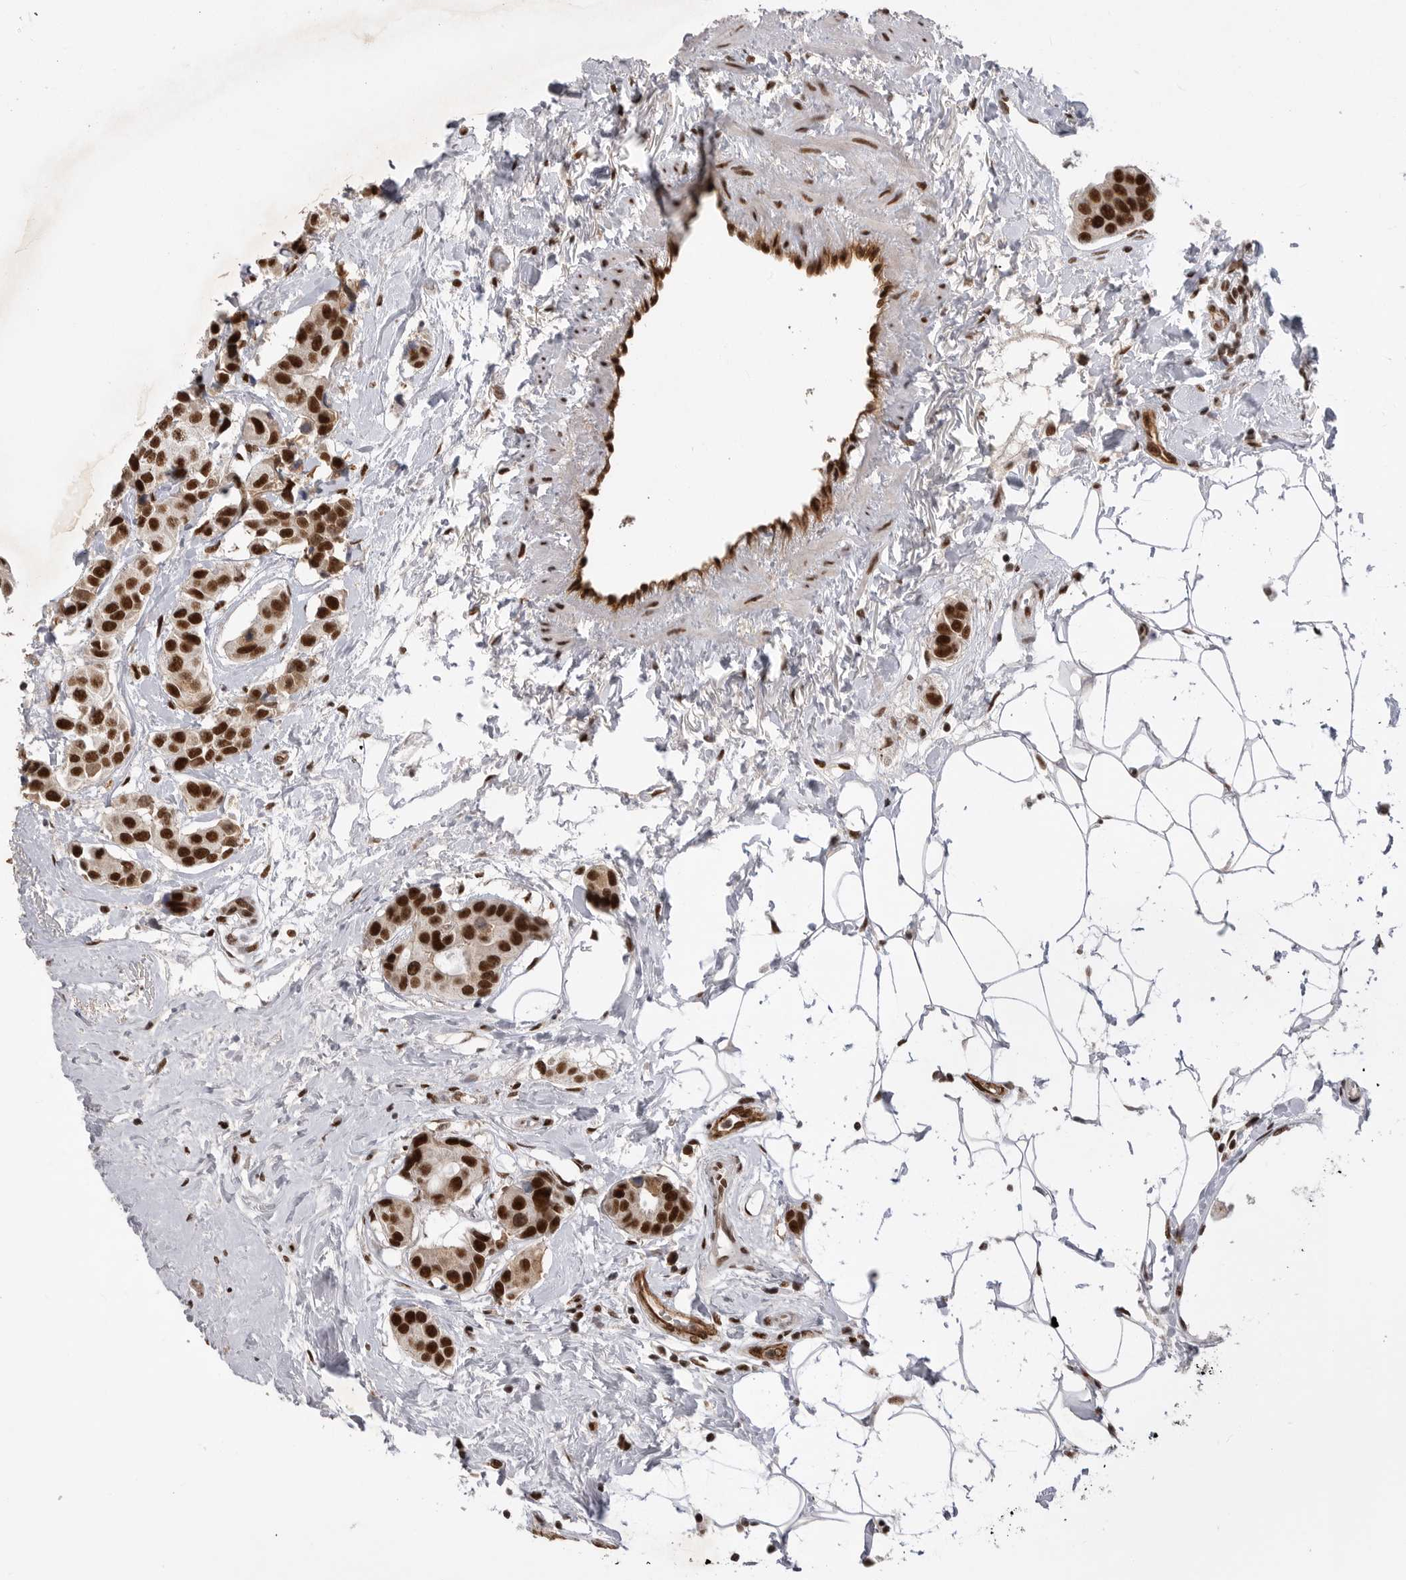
{"staining": {"intensity": "strong", "quantity": ">75%", "location": "nuclear"}, "tissue": "breast cancer", "cell_type": "Tumor cells", "image_type": "cancer", "snomed": [{"axis": "morphology", "description": "Normal tissue, NOS"}, {"axis": "morphology", "description": "Duct carcinoma"}, {"axis": "topography", "description": "Breast"}], "caption": "The image demonstrates immunohistochemical staining of breast cancer (invasive ductal carcinoma). There is strong nuclear expression is appreciated in about >75% of tumor cells.", "gene": "PPP1R8", "patient": {"sex": "female", "age": 39}}